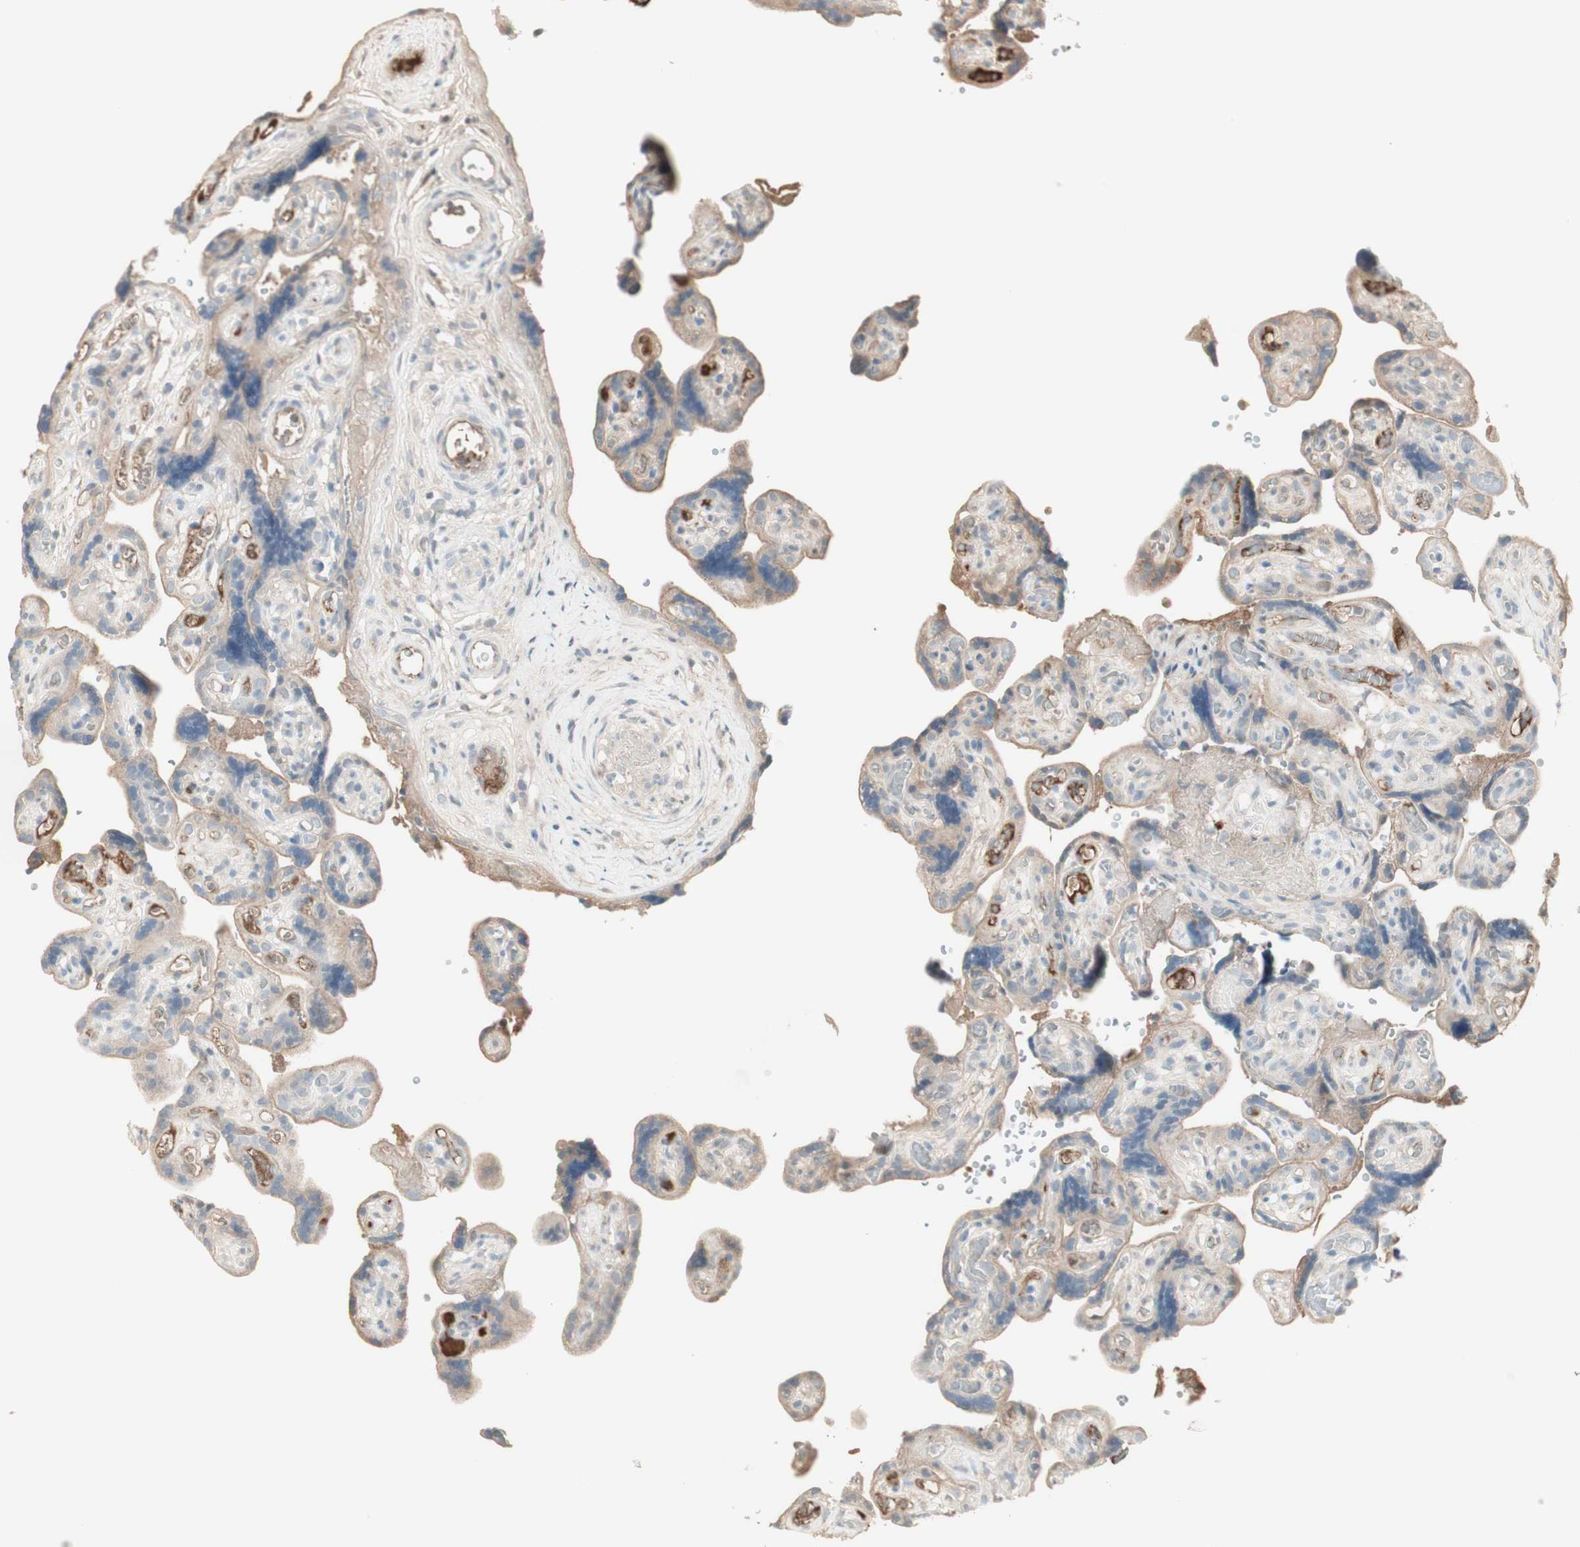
{"staining": {"intensity": "moderate", "quantity": "25%-75%", "location": "cytoplasmic/membranous"}, "tissue": "placenta", "cell_type": "Trophoblastic cells", "image_type": "normal", "snomed": [{"axis": "morphology", "description": "Normal tissue, NOS"}, {"axis": "topography", "description": "Placenta"}], "caption": "Trophoblastic cells demonstrate medium levels of moderate cytoplasmic/membranous expression in approximately 25%-75% of cells in normal human placenta. (IHC, brightfield microscopy, high magnification).", "gene": "IFNG", "patient": {"sex": "female", "age": 30}}